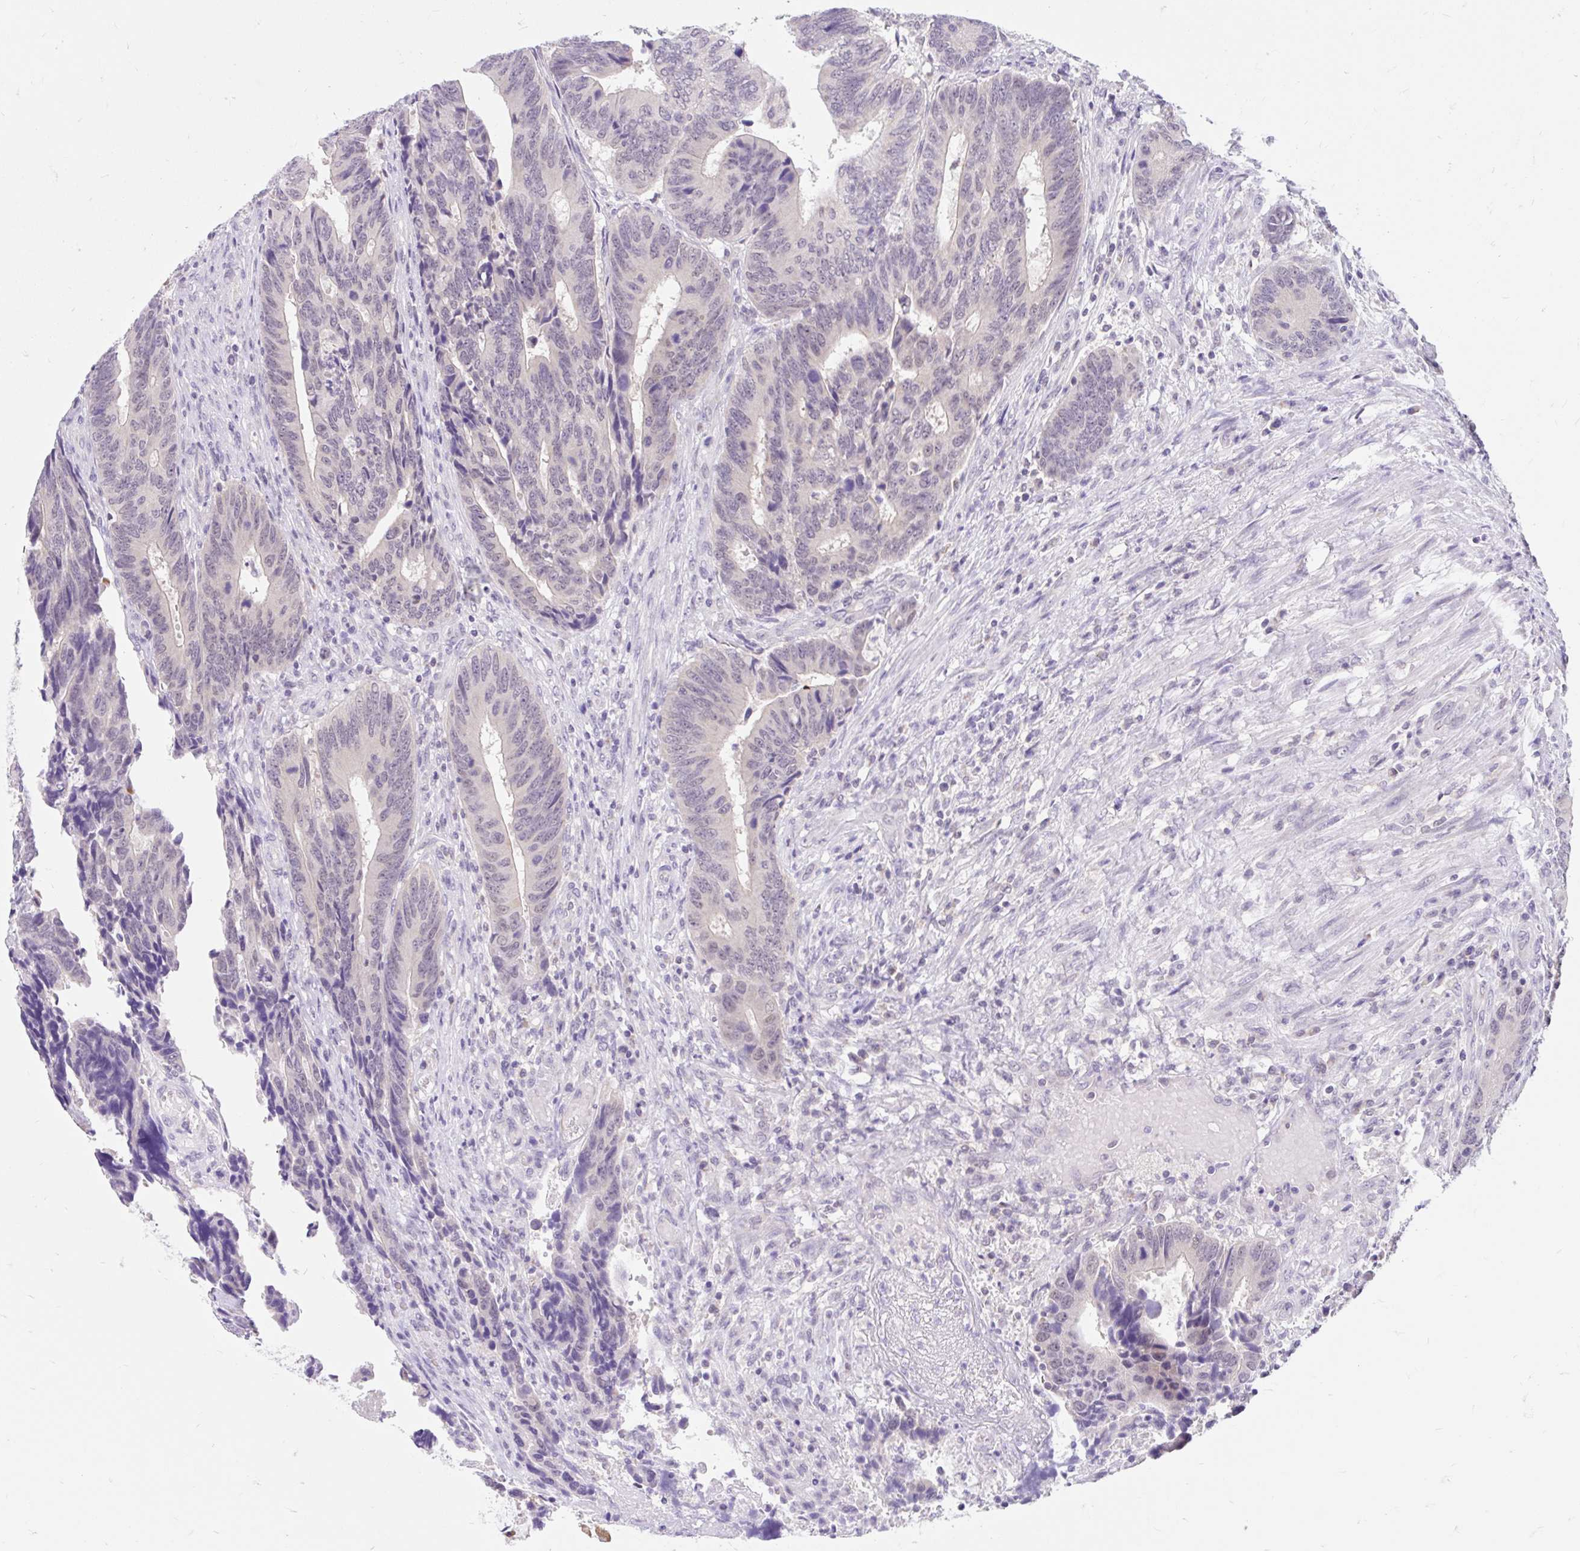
{"staining": {"intensity": "negative", "quantity": "none", "location": "none"}, "tissue": "colorectal cancer", "cell_type": "Tumor cells", "image_type": "cancer", "snomed": [{"axis": "morphology", "description": "Adenocarcinoma, NOS"}, {"axis": "topography", "description": "Colon"}], "caption": "Tumor cells are negative for brown protein staining in colorectal cancer.", "gene": "ITPK1", "patient": {"sex": "male", "age": 87}}